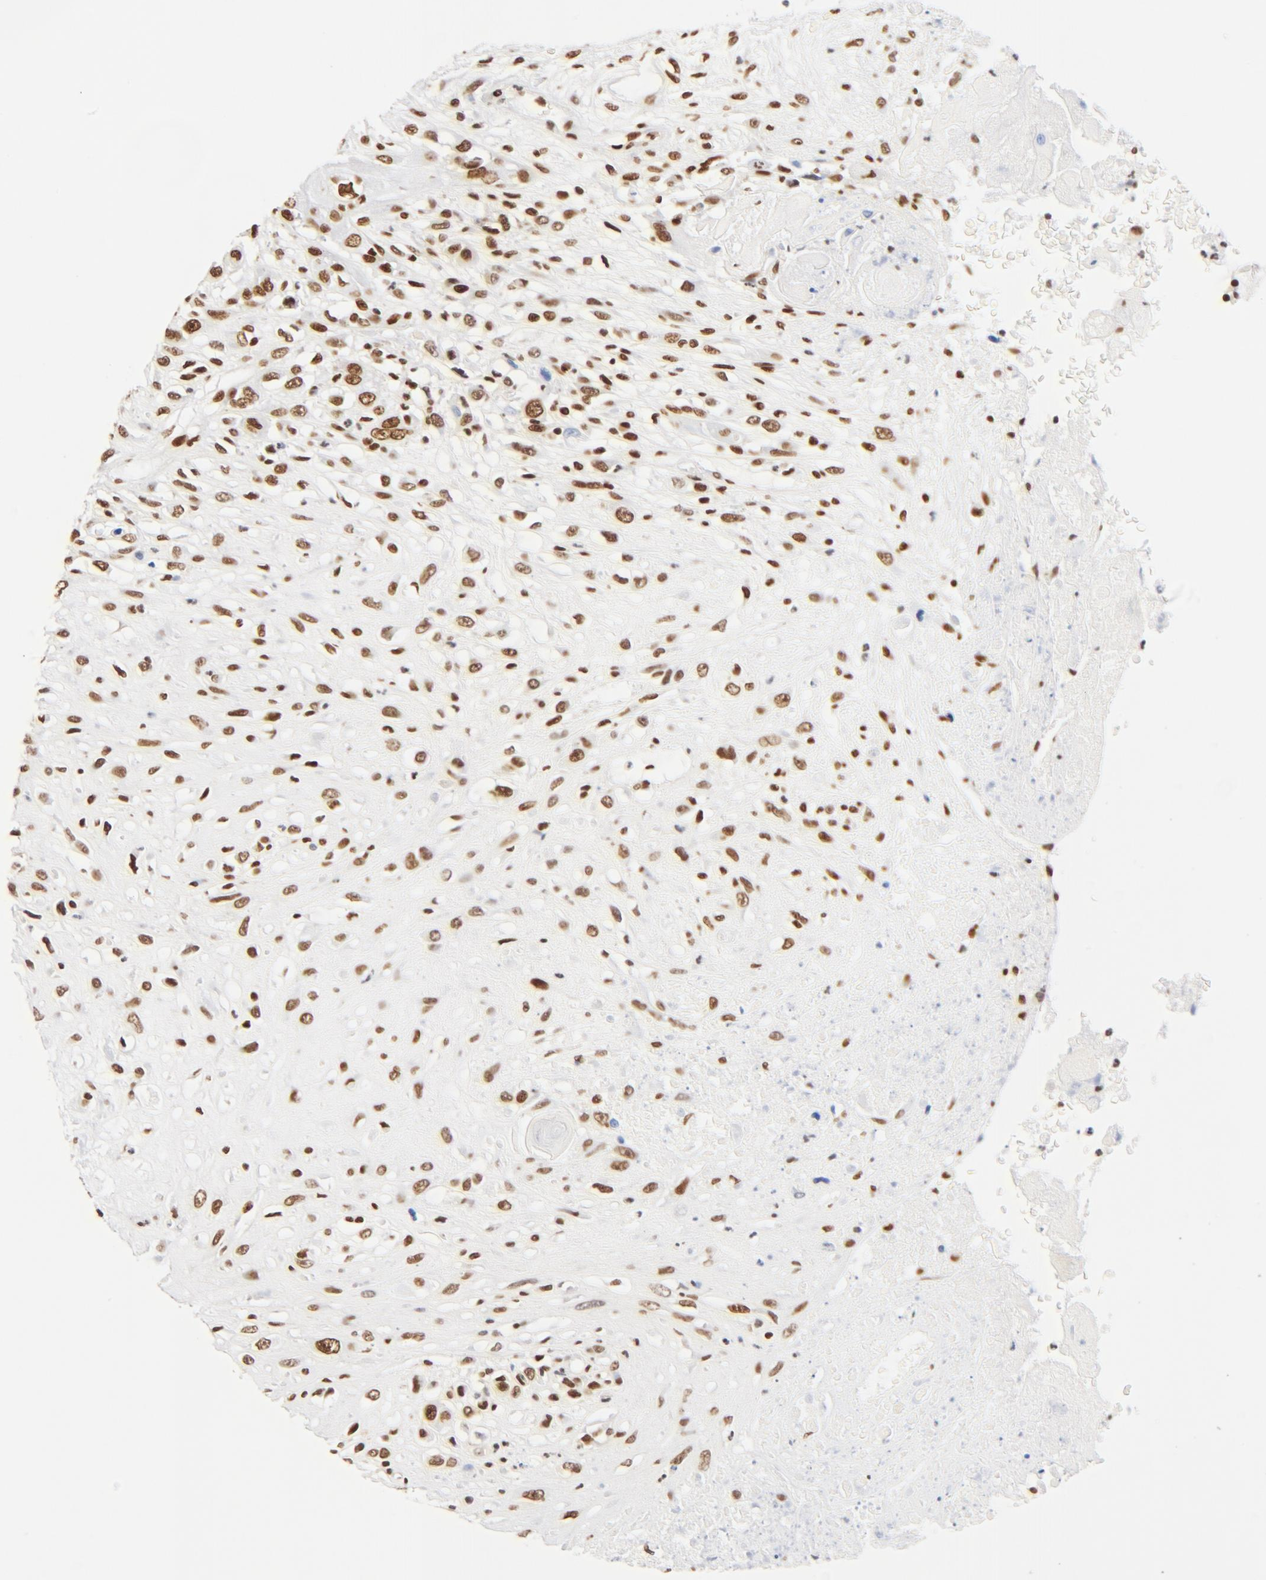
{"staining": {"intensity": "moderate", "quantity": ">75%", "location": "nuclear"}, "tissue": "head and neck cancer", "cell_type": "Tumor cells", "image_type": "cancer", "snomed": [{"axis": "morphology", "description": "Necrosis, NOS"}, {"axis": "morphology", "description": "Neoplasm, malignant, NOS"}, {"axis": "topography", "description": "Salivary gland"}, {"axis": "topography", "description": "Head-Neck"}], "caption": "IHC (DAB (3,3'-diaminobenzidine)) staining of neoplasm (malignant) (head and neck) exhibits moderate nuclear protein staining in approximately >75% of tumor cells.", "gene": "CTBP1", "patient": {"sex": "male", "age": 43}}